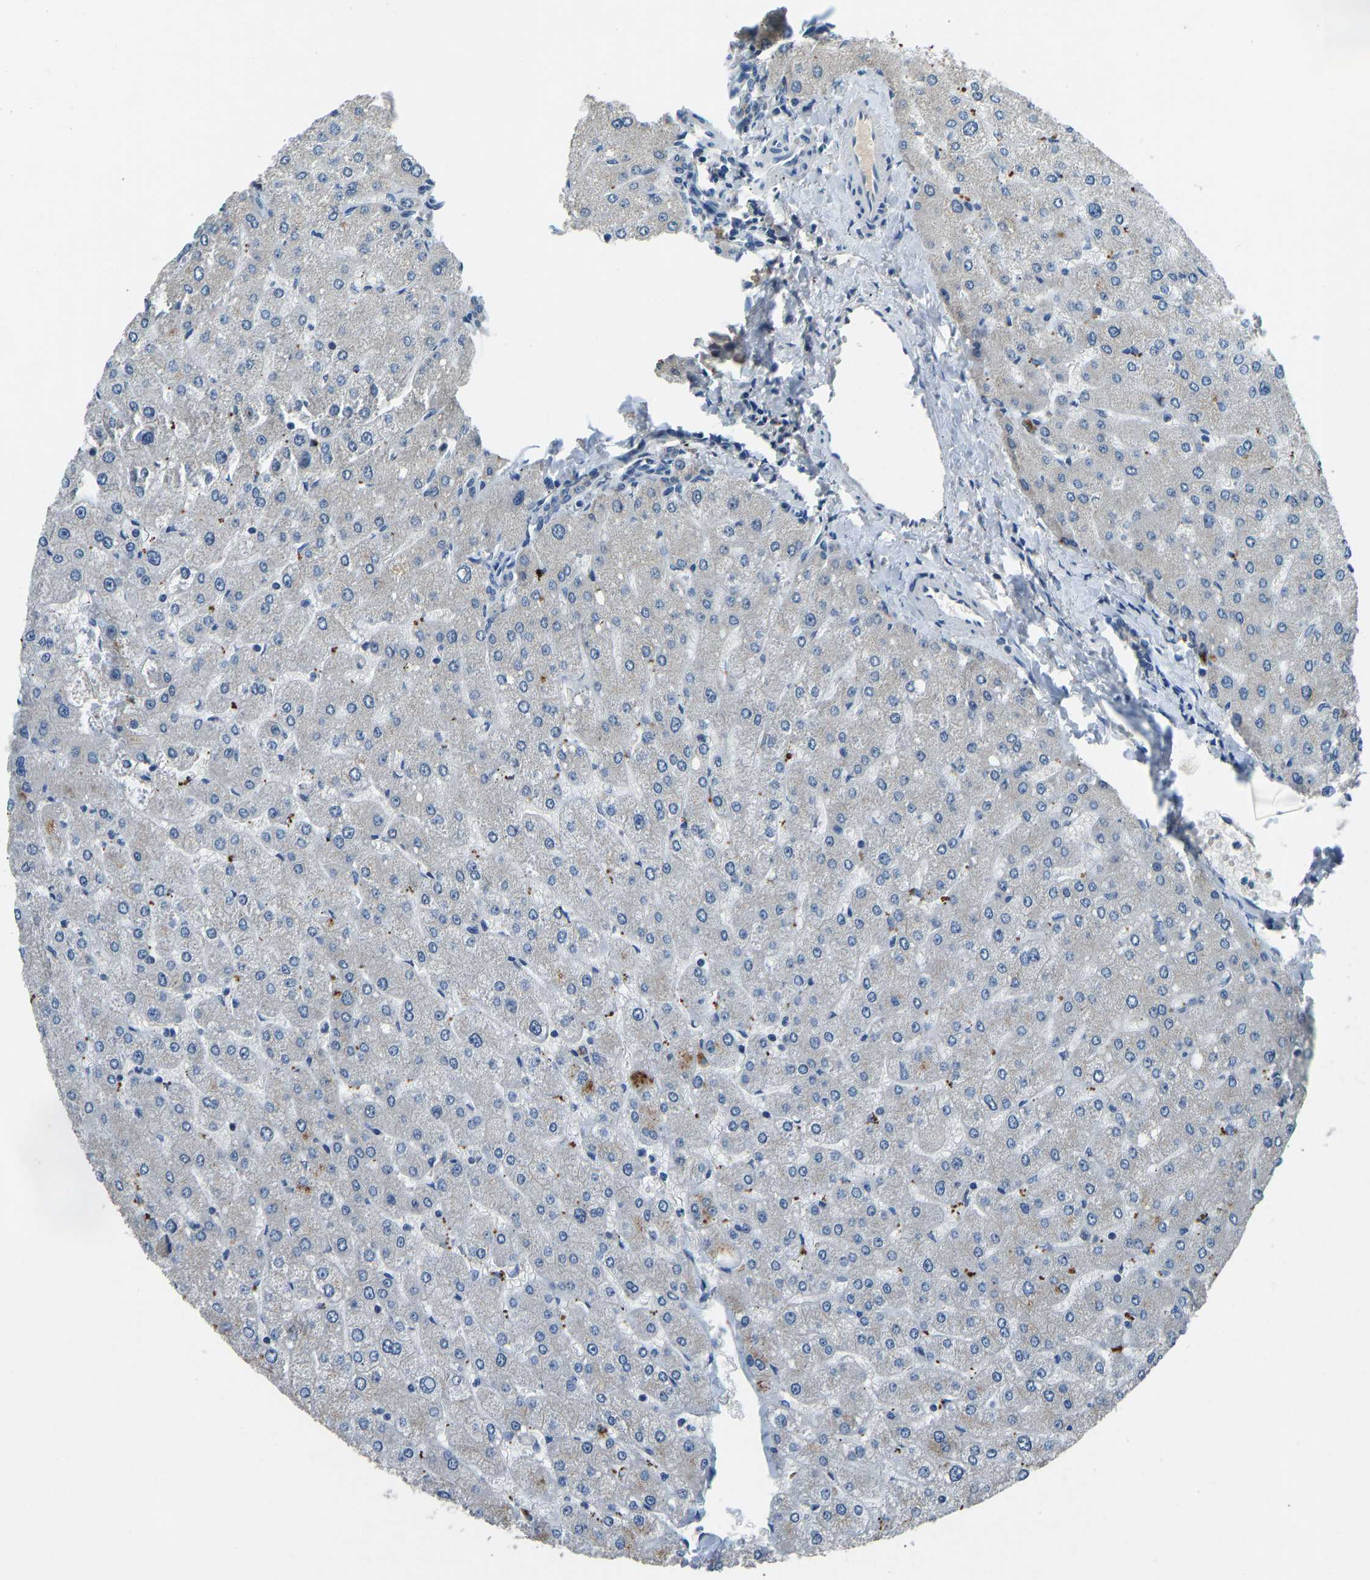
{"staining": {"intensity": "negative", "quantity": "none", "location": "none"}, "tissue": "liver", "cell_type": "Cholangiocytes", "image_type": "normal", "snomed": [{"axis": "morphology", "description": "Normal tissue, NOS"}, {"axis": "topography", "description": "Liver"}], "caption": "Cholangiocytes show no significant protein staining in unremarkable liver. (DAB immunohistochemistry, high magnification).", "gene": "TOX4", "patient": {"sex": "male", "age": 55}}